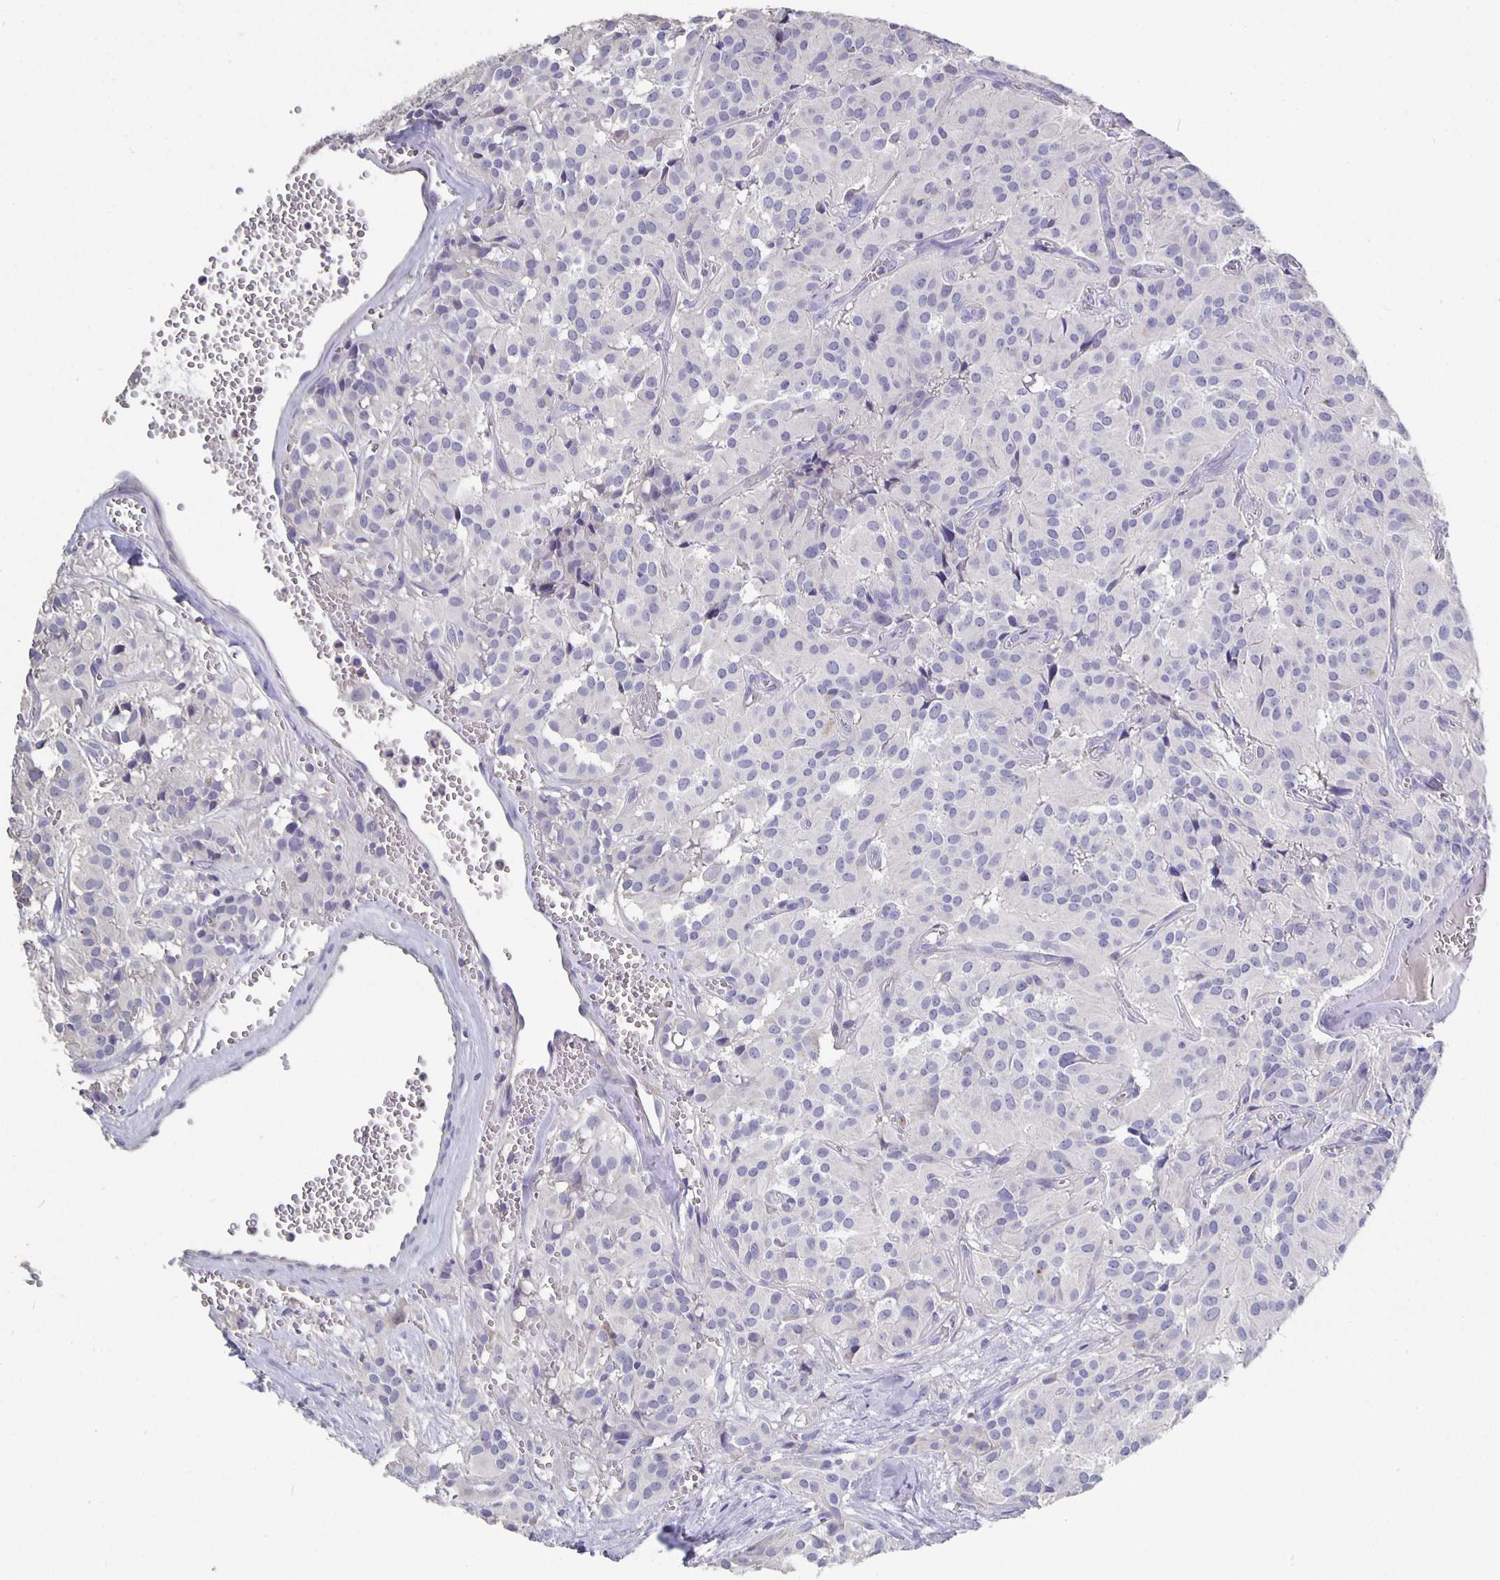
{"staining": {"intensity": "negative", "quantity": "none", "location": "none"}, "tissue": "glioma", "cell_type": "Tumor cells", "image_type": "cancer", "snomed": [{"axis": "morphology", "description": "Glioma, malignant, Low grade"}, {"axis": "topography", "description": "Brain"}], "caption": "Tumor cells are negative for brown protein staining in malignant low-grade glioma.", "gene": "CFAP74", "patient": {"sex": "male", "age": 42}}